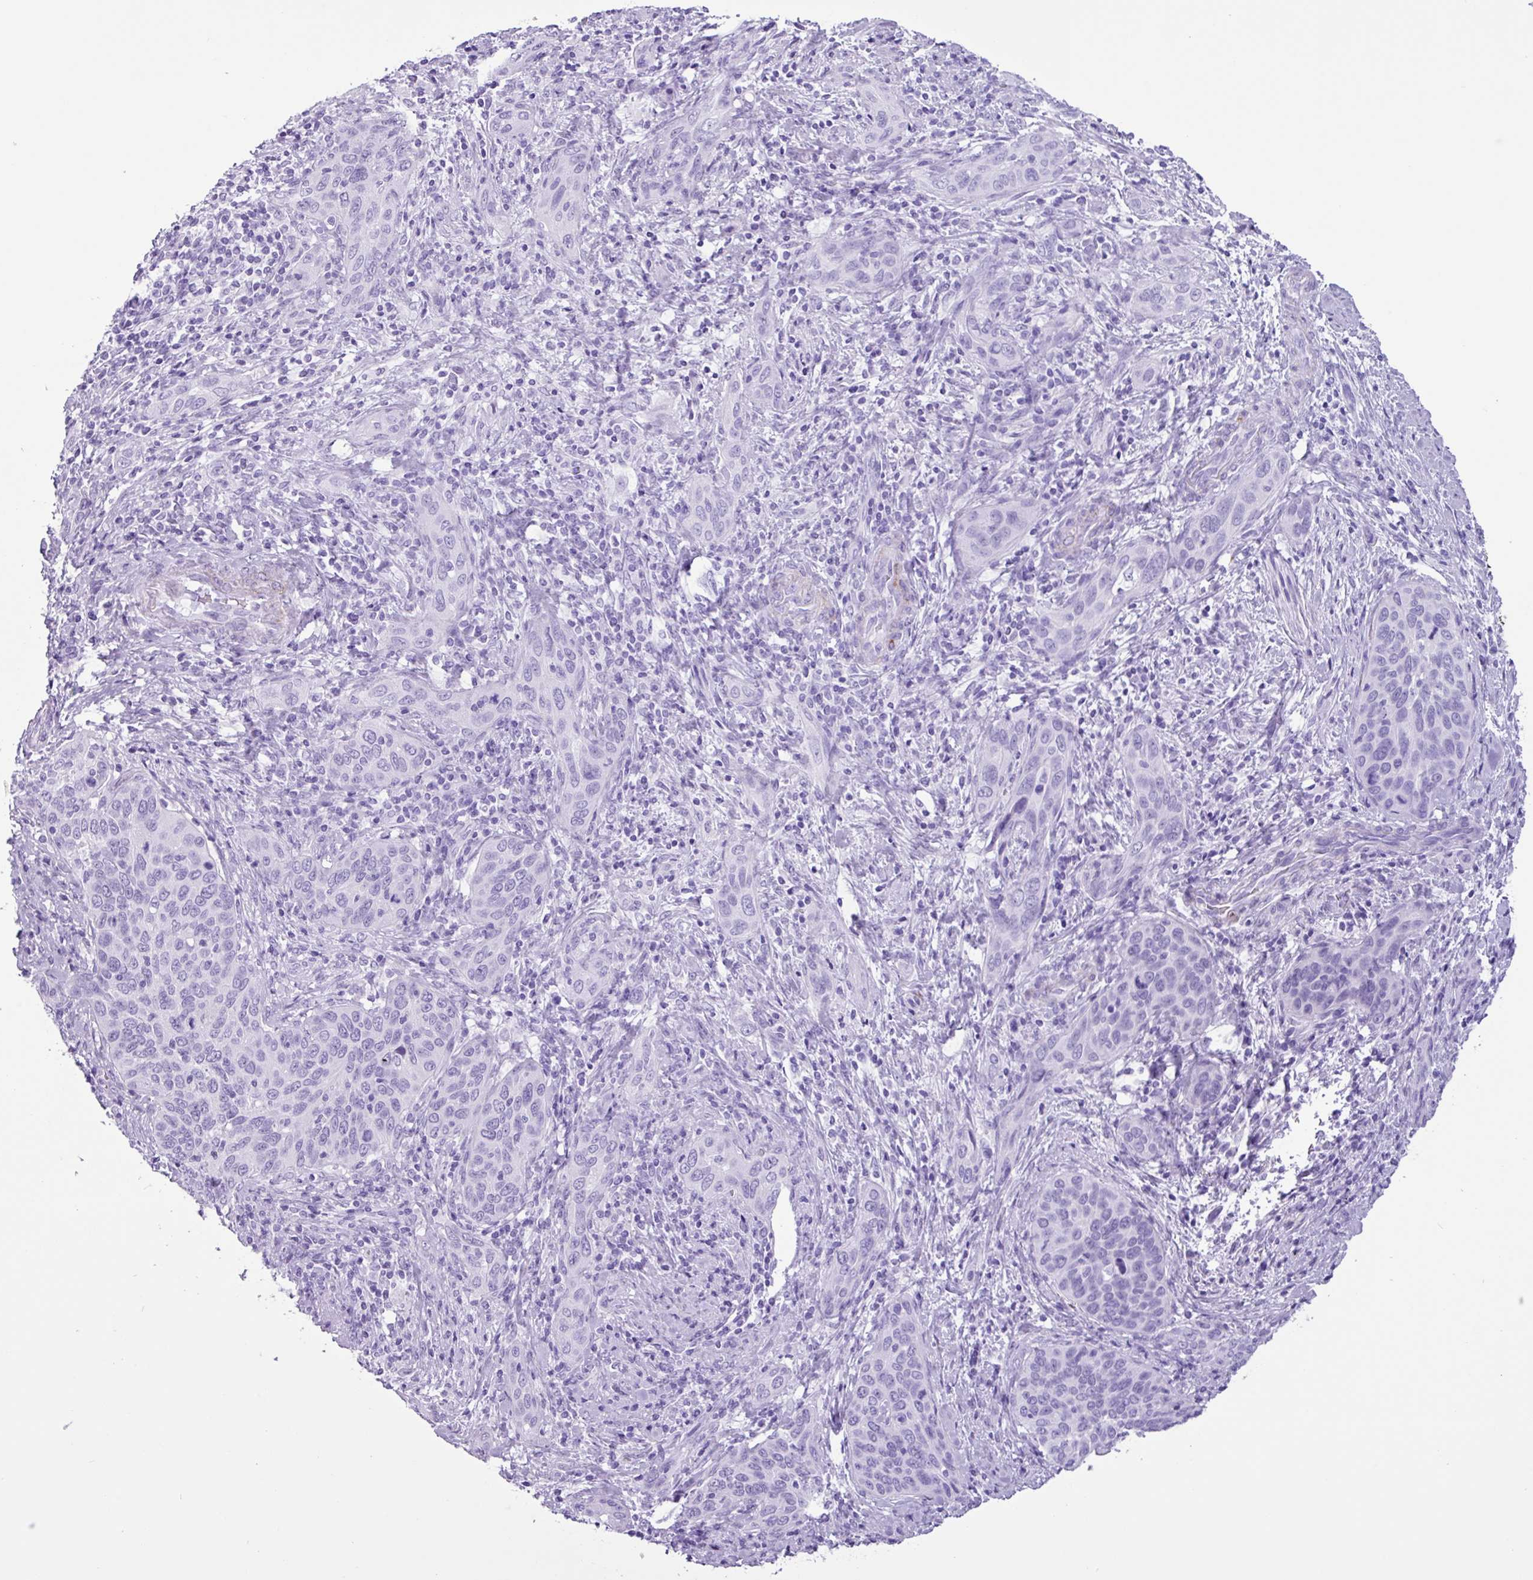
{"staining": {"intensity": "negative", "quantity": "none", "location": "none"}, "tissue": "cervical cancer", "cell_type": "Tumor cells", "image_type": "cancer", "snomed": [{"axis": "morphology", "description": "Squamous cell carcinoma, NOS"}, {"axis": "topography", "description": "Cervix"}], "caption": "IHC of cervical cancer reveals no expression in tumor cells.", "gene": "CKMT2", "patient": {"sex": "female", "age": 60}}